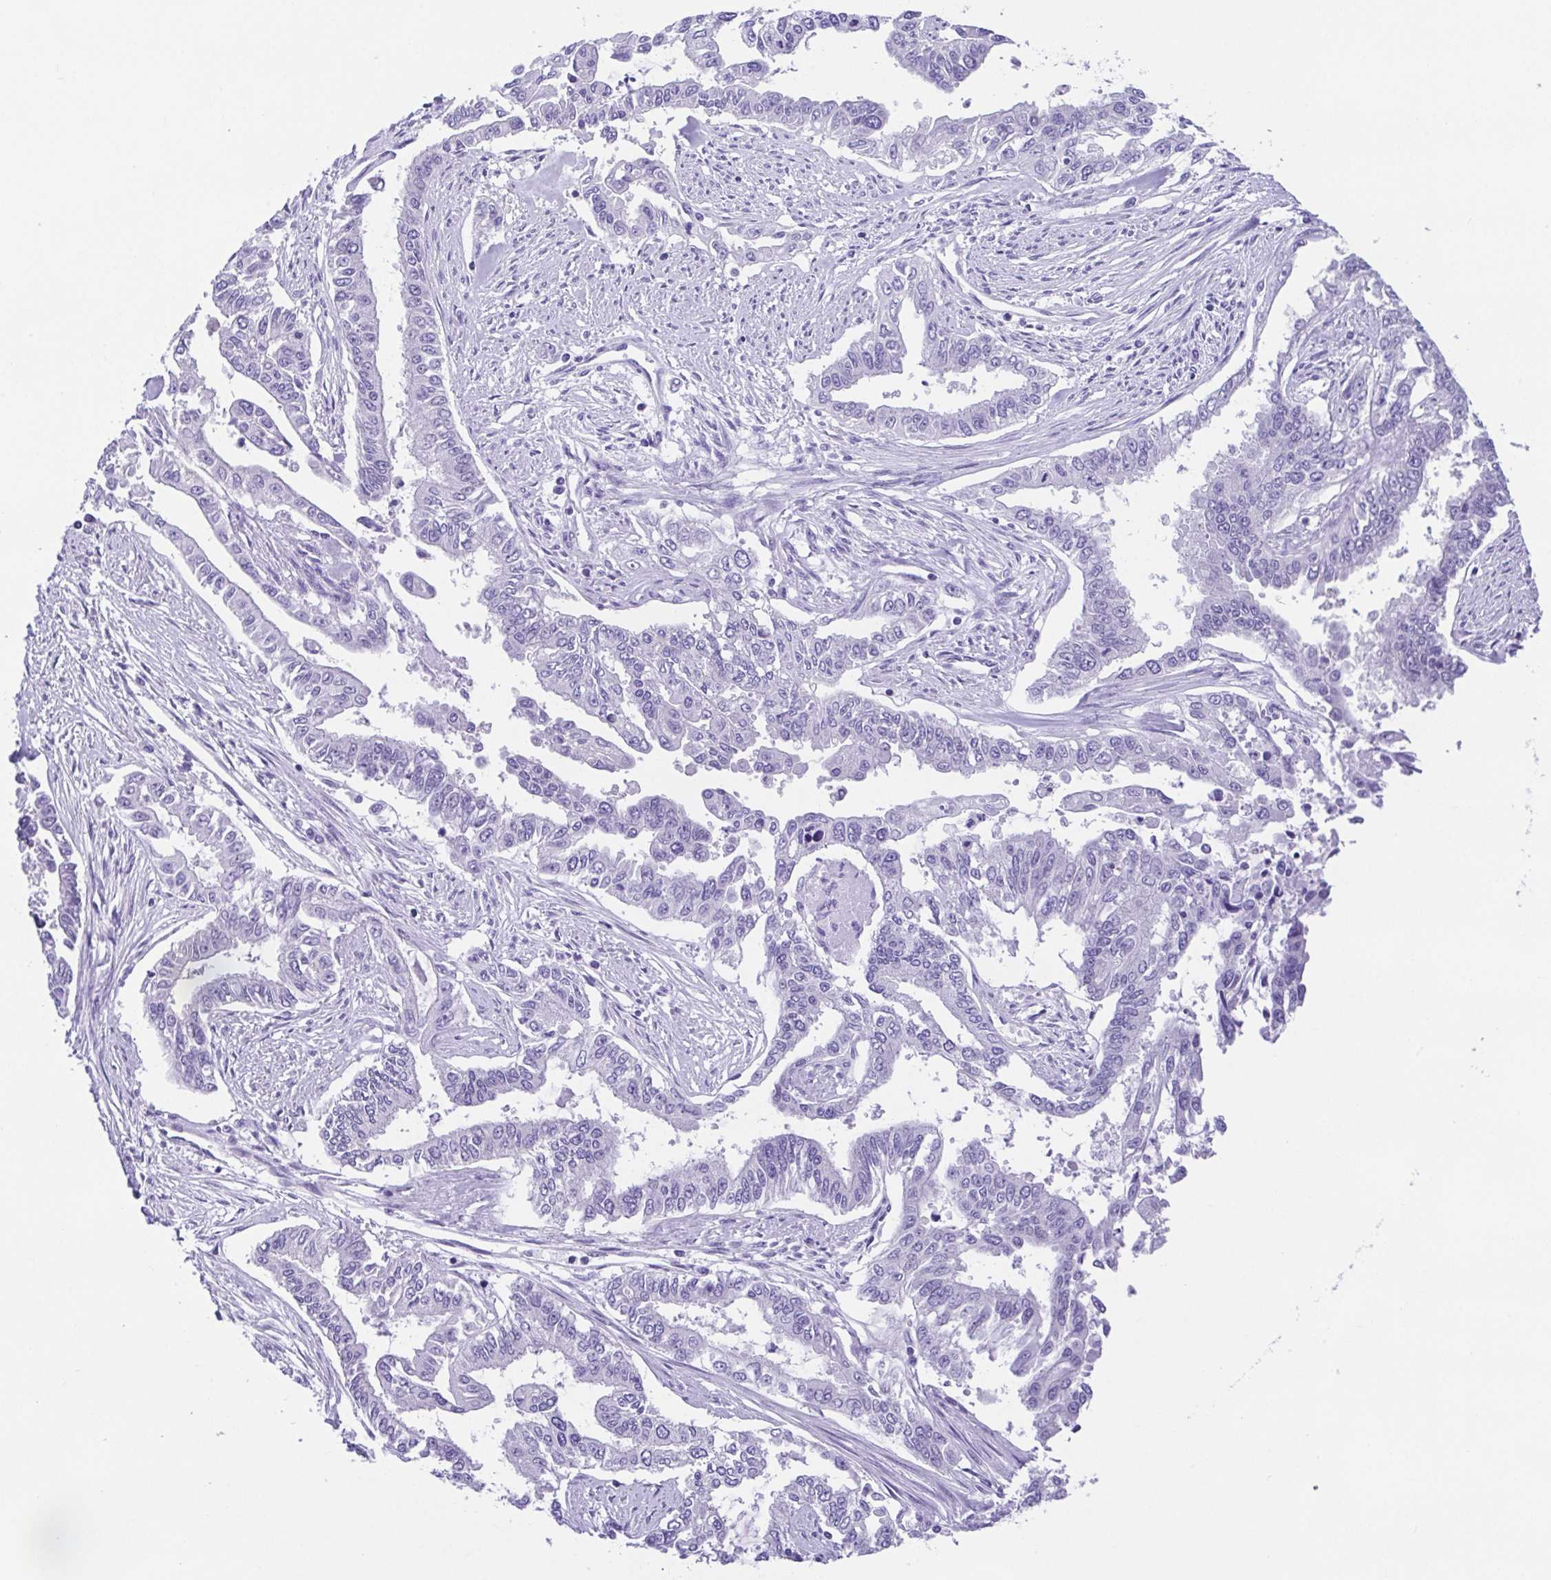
{"staining": {"intensity": "negative", "quantity": "none", "location": "none"}, "tissue": "endometrial cancer", "cell_type": "Tumor cells", "image_type": "cancer", "snomed": [{"axis": "morphology", "description": "Adenocarcinoma, NOS"}, {"axis": "topography", "description": "Uterus"}], "caption": "Immunohistochemistry of human endometrial cancer (adenocarcinoma) exhibits no positivity in tumor cells.", "gene": "LUZP4", "patient": {"sex": "female", "age": 59}}